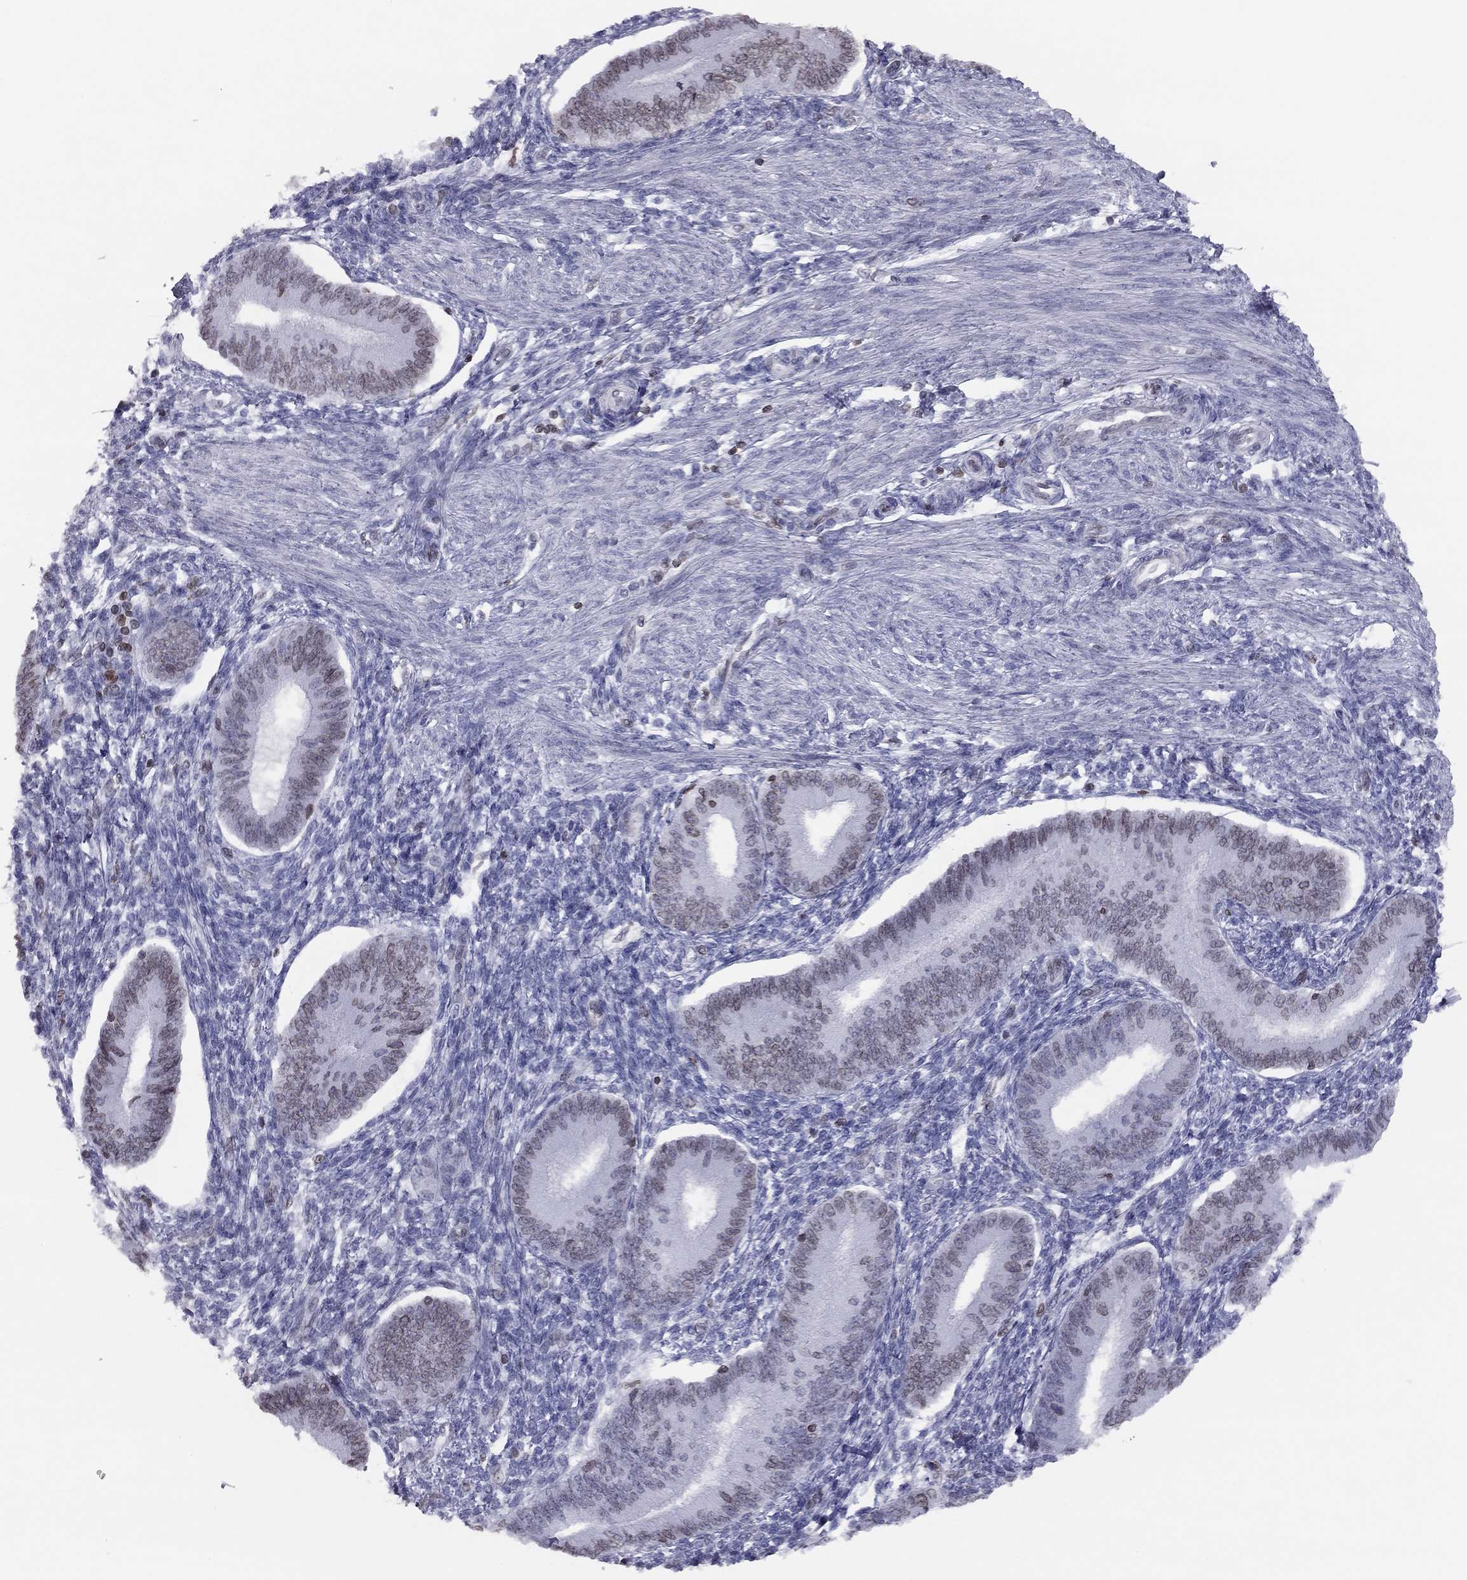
{"staining": {"intensity": "negative", "quantity": "none", "location": "none"}, "tissue": "endometrium", "cell_type": "Cells in endometrial stroma", "image_type": "normal", "snomed": [{"axis": "morphology", "description": "Normal tissue, NOS"}, {"axis": "topography", "description": "Endometrium"}], "caption": "High power microscopy micrograph of an immunohistochemistry (IHC) histopathology image of unremarkable endometrium, revealing no significant positivity in cells in endometrial stroma.", "gene": "ESPL1", "patient": {"sex": "female", "age": 39}}